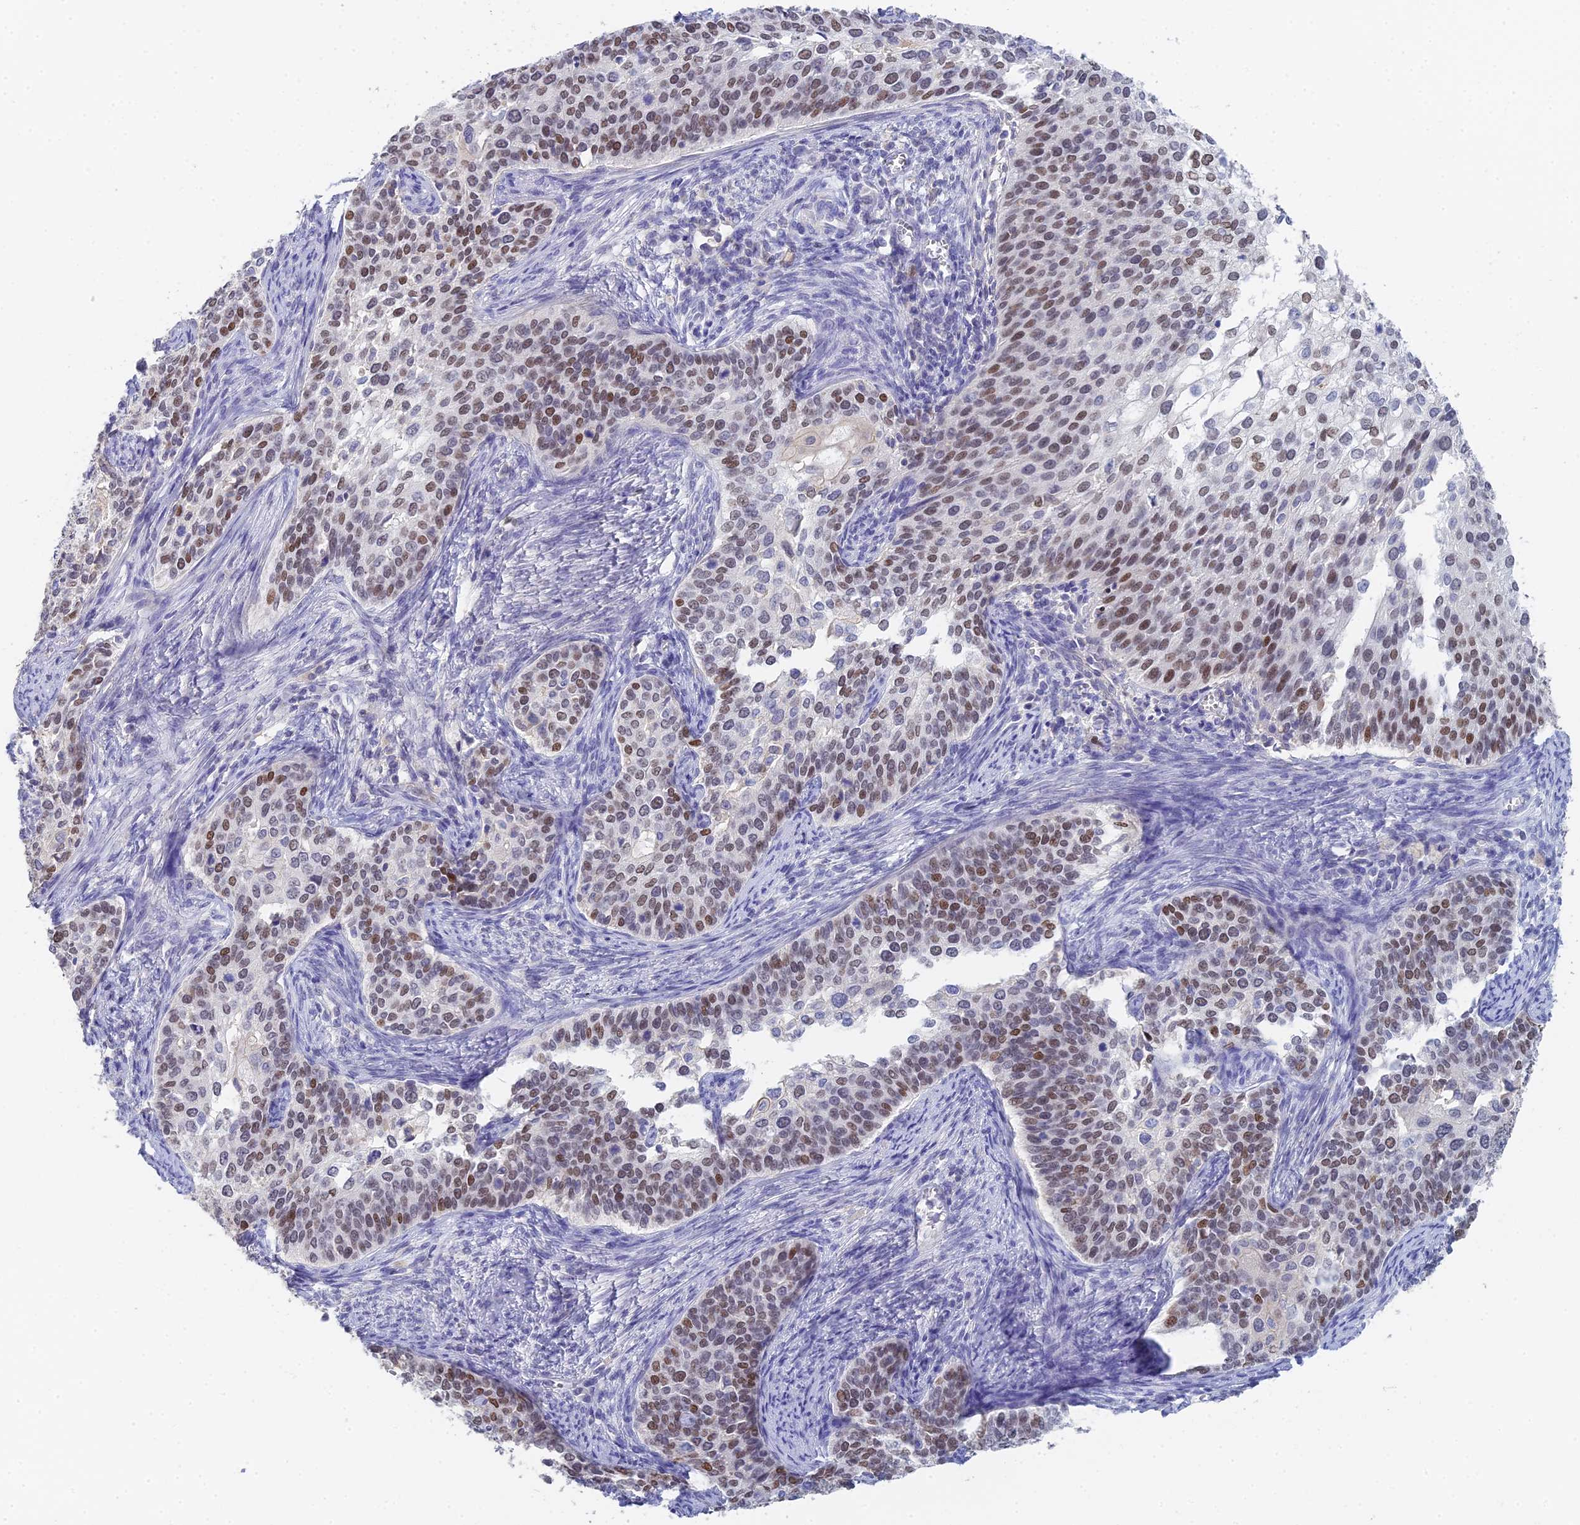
{"staining": {"intensity": "moderate", "quantity": "25%-75%", "location": "nuclear"}, "tissue": "cervical cancer", "cell_type": "Tumor cells", "image_type": "cancer", "snomed": [{"axis": "morphology", "description": "Squamous cell carcinoma, NOS"}, {"axis": "topography", "description": "Cervix"}], "caption": "Moderate nuclear expression is identified in about 25%-75% of tumor cells in cervical cancer (squamous cell carcinoma).", "gene": "MCM2", "patient": {"sex": "female", "age": 44}}